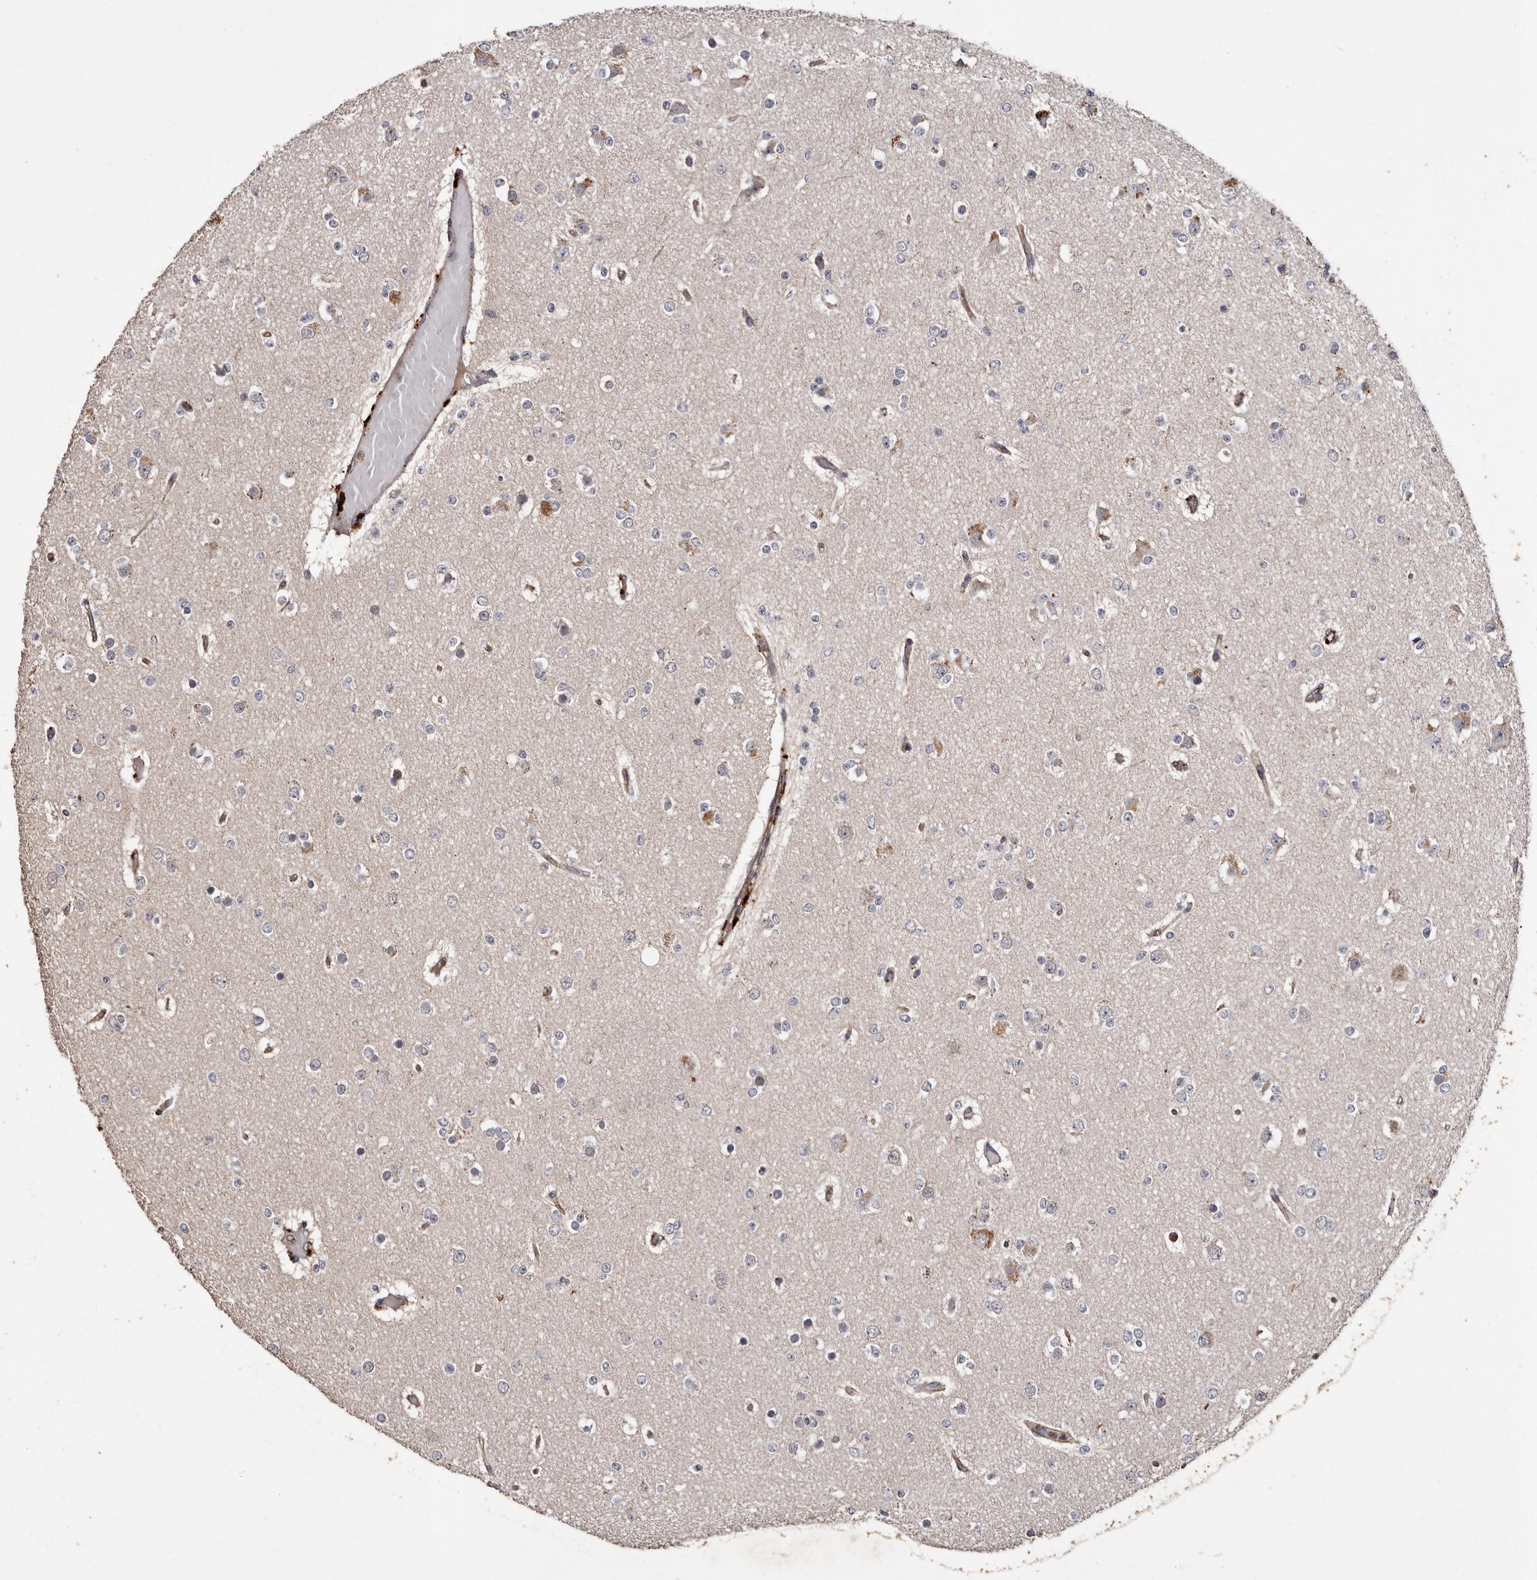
{"staining": {"intensity": "negative", "quantity": "none", "location": "none"}, "tissue": "glioma", "cell_type": "Tumor cells", "image_type": "cancer", "snomed": [{"axis": "morphology", "description": "Glioma, malignant, Low grade"}, {"axis": "topography", "description": "Brain"}], "caption": "Immunohistochemistry (IHC) of human glioma displays no positivity in tumor cells. (DAB immunohistochemistry visualized using brightfield microscopy, high magnification).", "gene": "BRAT1", "patient": {"sex": "female", "age": 22}}